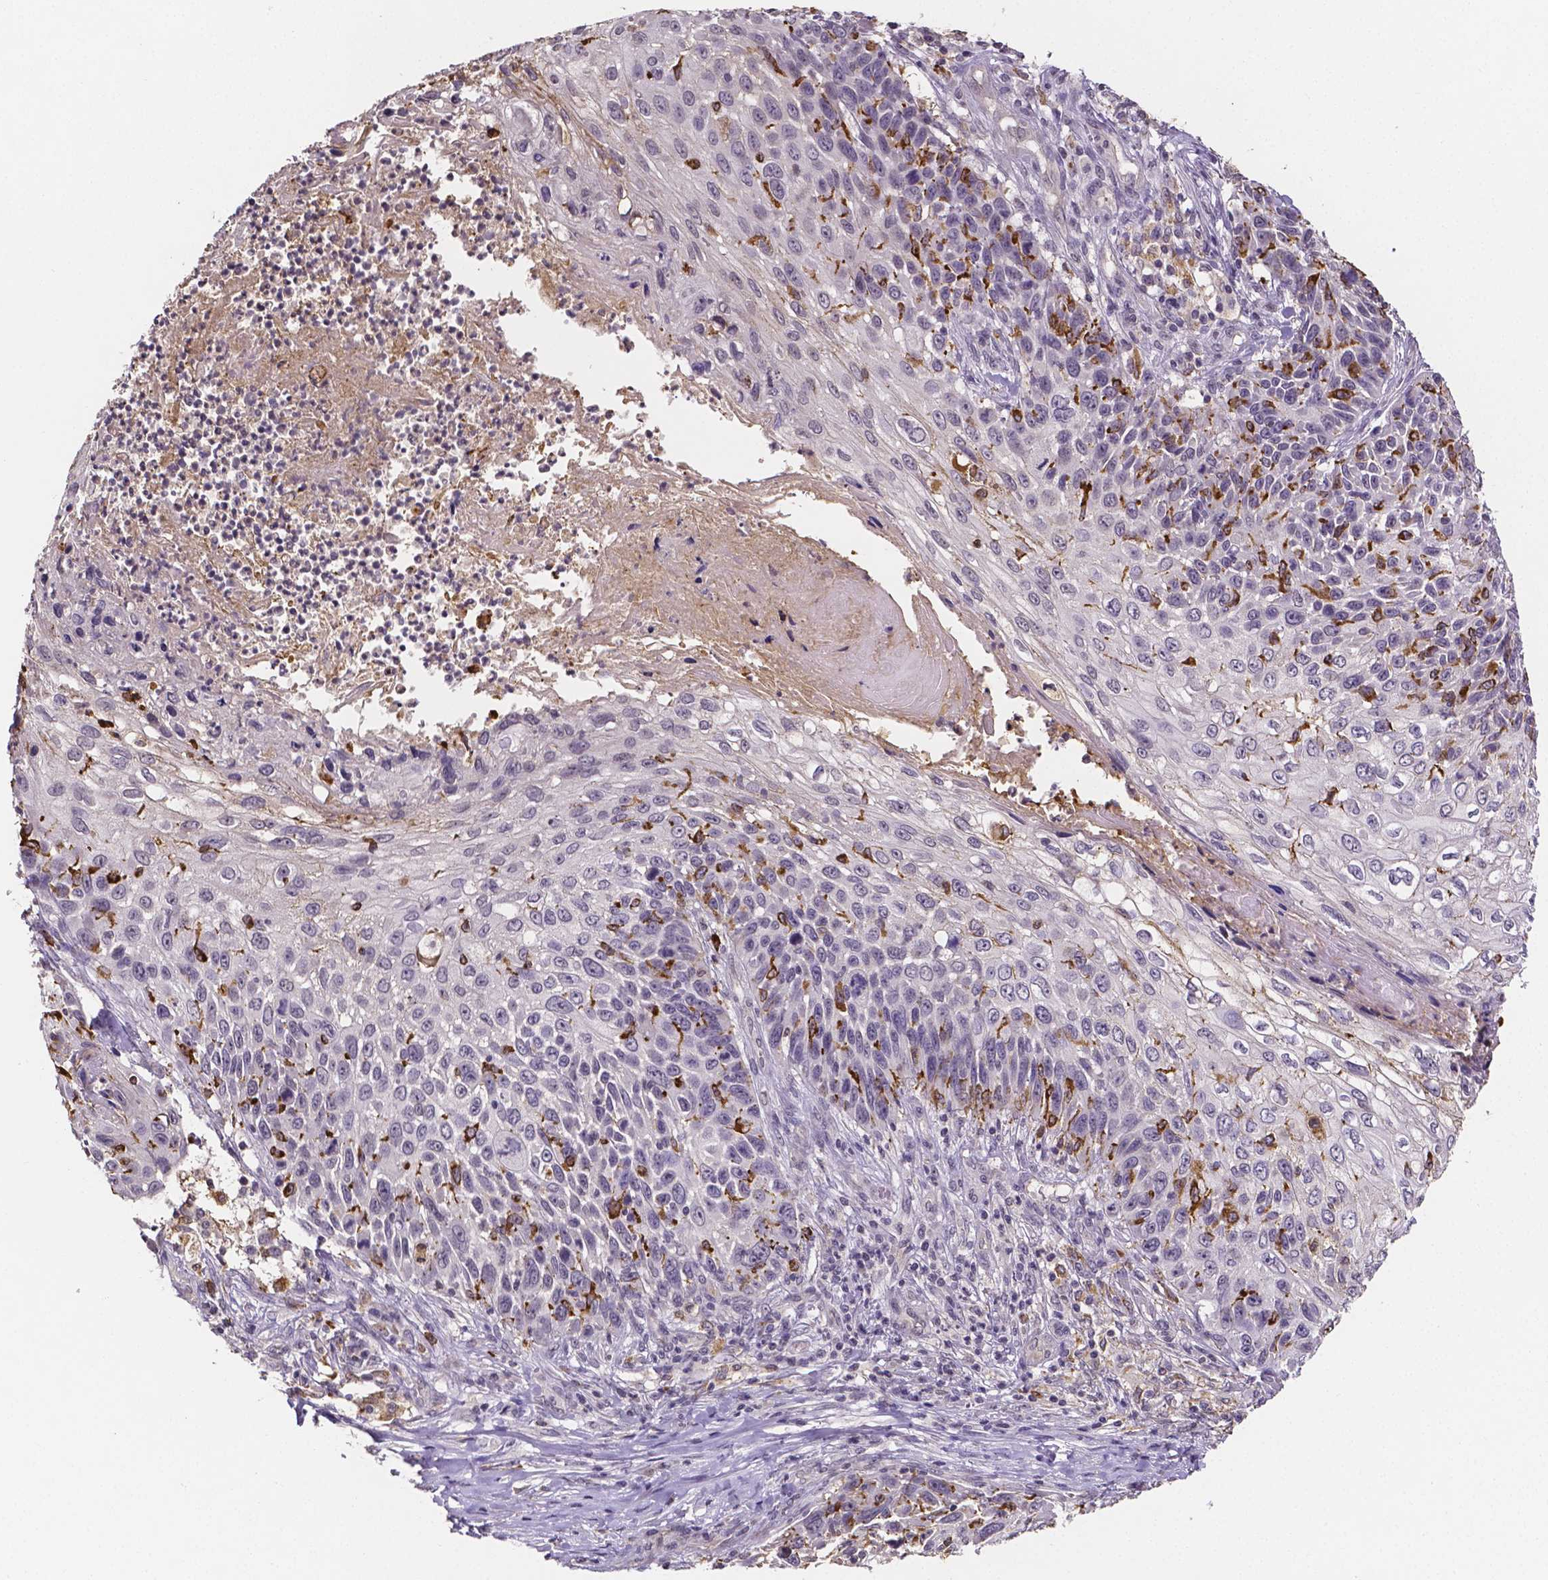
{"staining": {"intensity": "moderate", "quantity": "<25%", "location": "cytoplasmic/membranous"}, "tissue": "skin cancer", "cell_type": "Tumor cells", "image_type": "cancer", "snomed": [{"axis": "morphology", "description": "Squamous cell carcinoma, NOS"}, {"axis": "topography", "description": "Skin"}], "caption": "Squamous cell carcinoma (skin) stained with DAB (3,3'-diaminobenzidine) immunohistochemistry shows low levels of moderate cytoplasmic/membranous staining in about <25% of tumor cells. Immunohistochemistry stains the protein of interest in brown and the nuclei are stained blue.", "gene": "NRGN", "patient": {"sex": "male", "age": 92}}